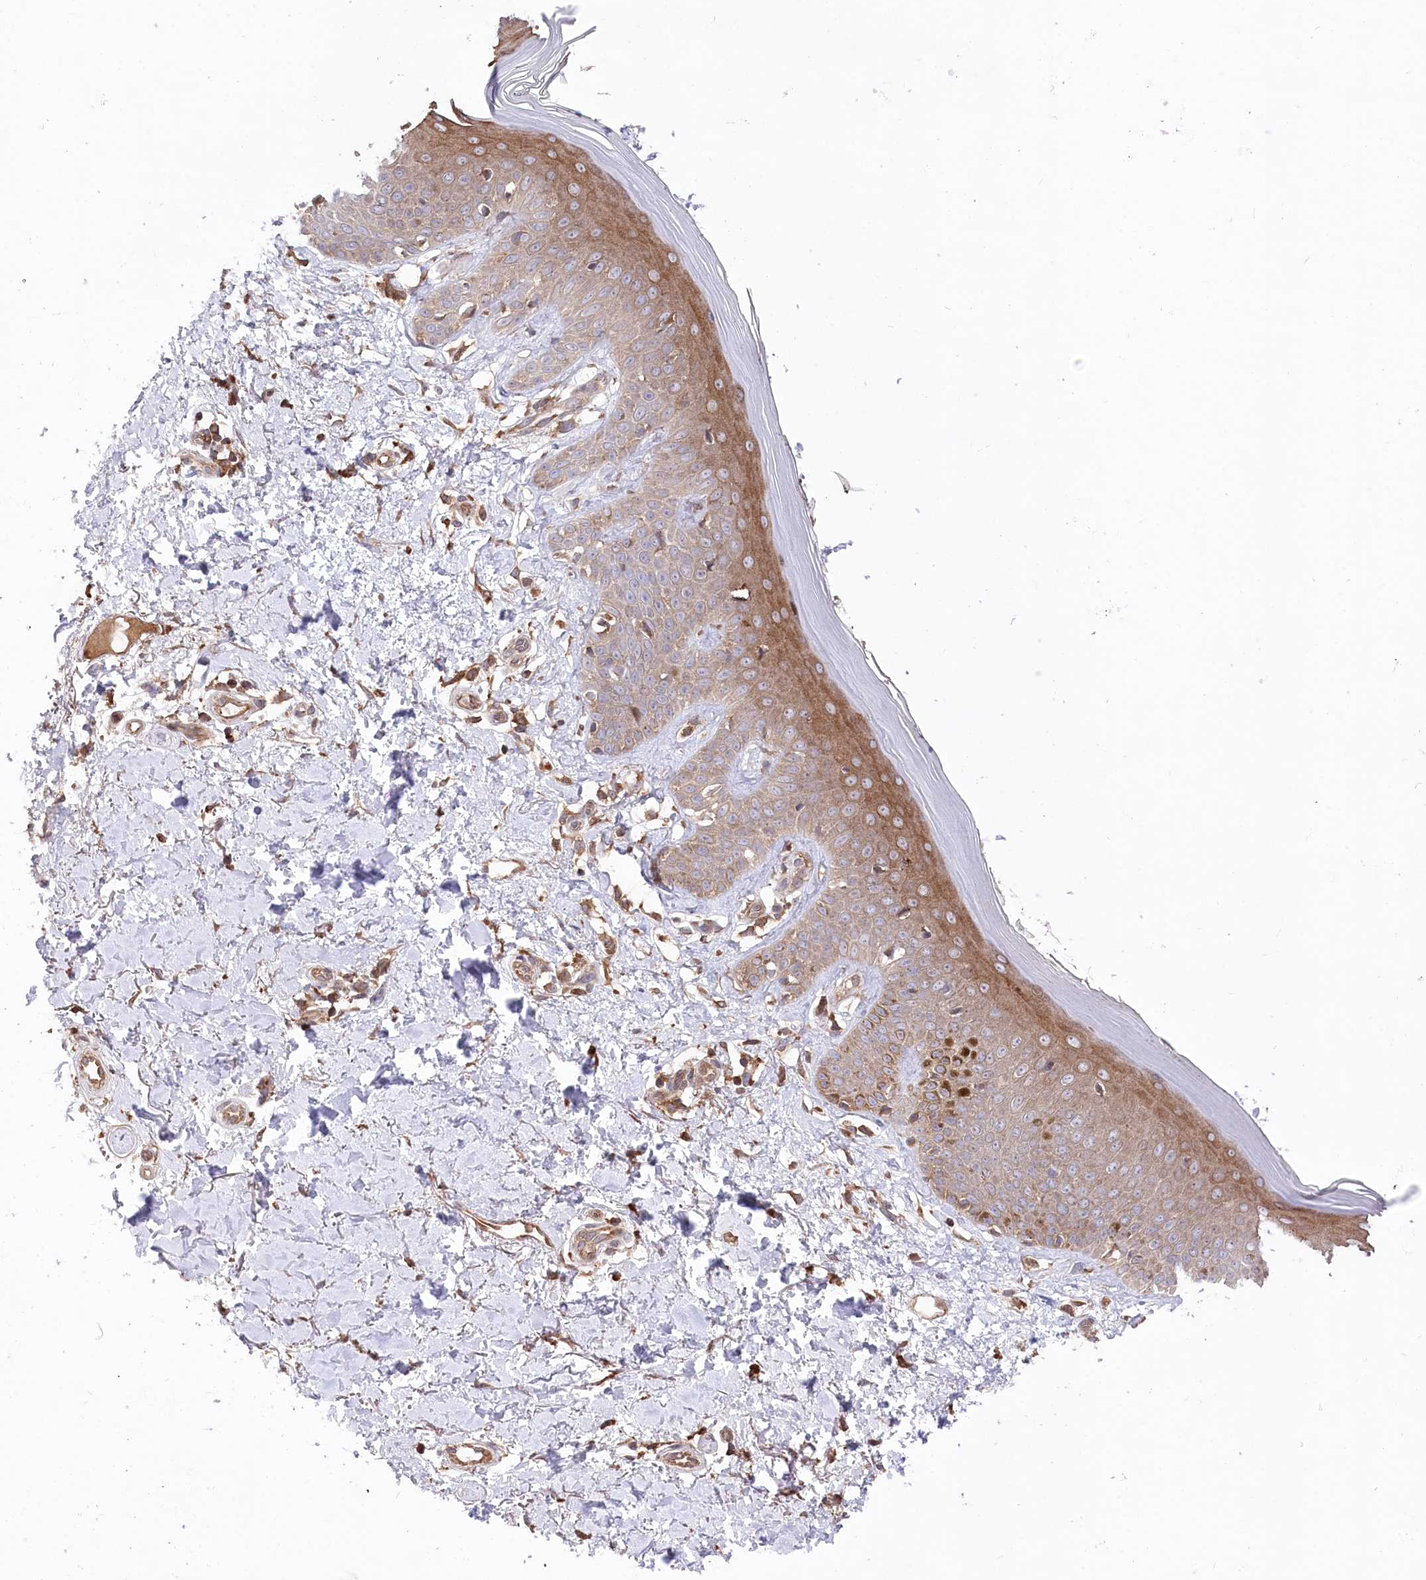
{"staining": {"intensity": "moderate", "quantity": ">75%", "location": "cytoplasmic/membranous"}, "tissue": "skin", "cell_type": "Fibroblasts", "image_type": "normal", "snomed": [{"axis": "morphology", "description": "Normal tissue, NOS"}, {"axis": "topography", "description": "Skin"}], "caption": "Immunohistochemical staining of normal skin reveals moderate cytoplasmic/membranous protein staining in approximately >75% of fibroblasts. (brown staining indicates protein expression, while blue staining denotes nuclei).", "gene": "PPP1R21", "patient": {"sex": "female", "age": 64}}